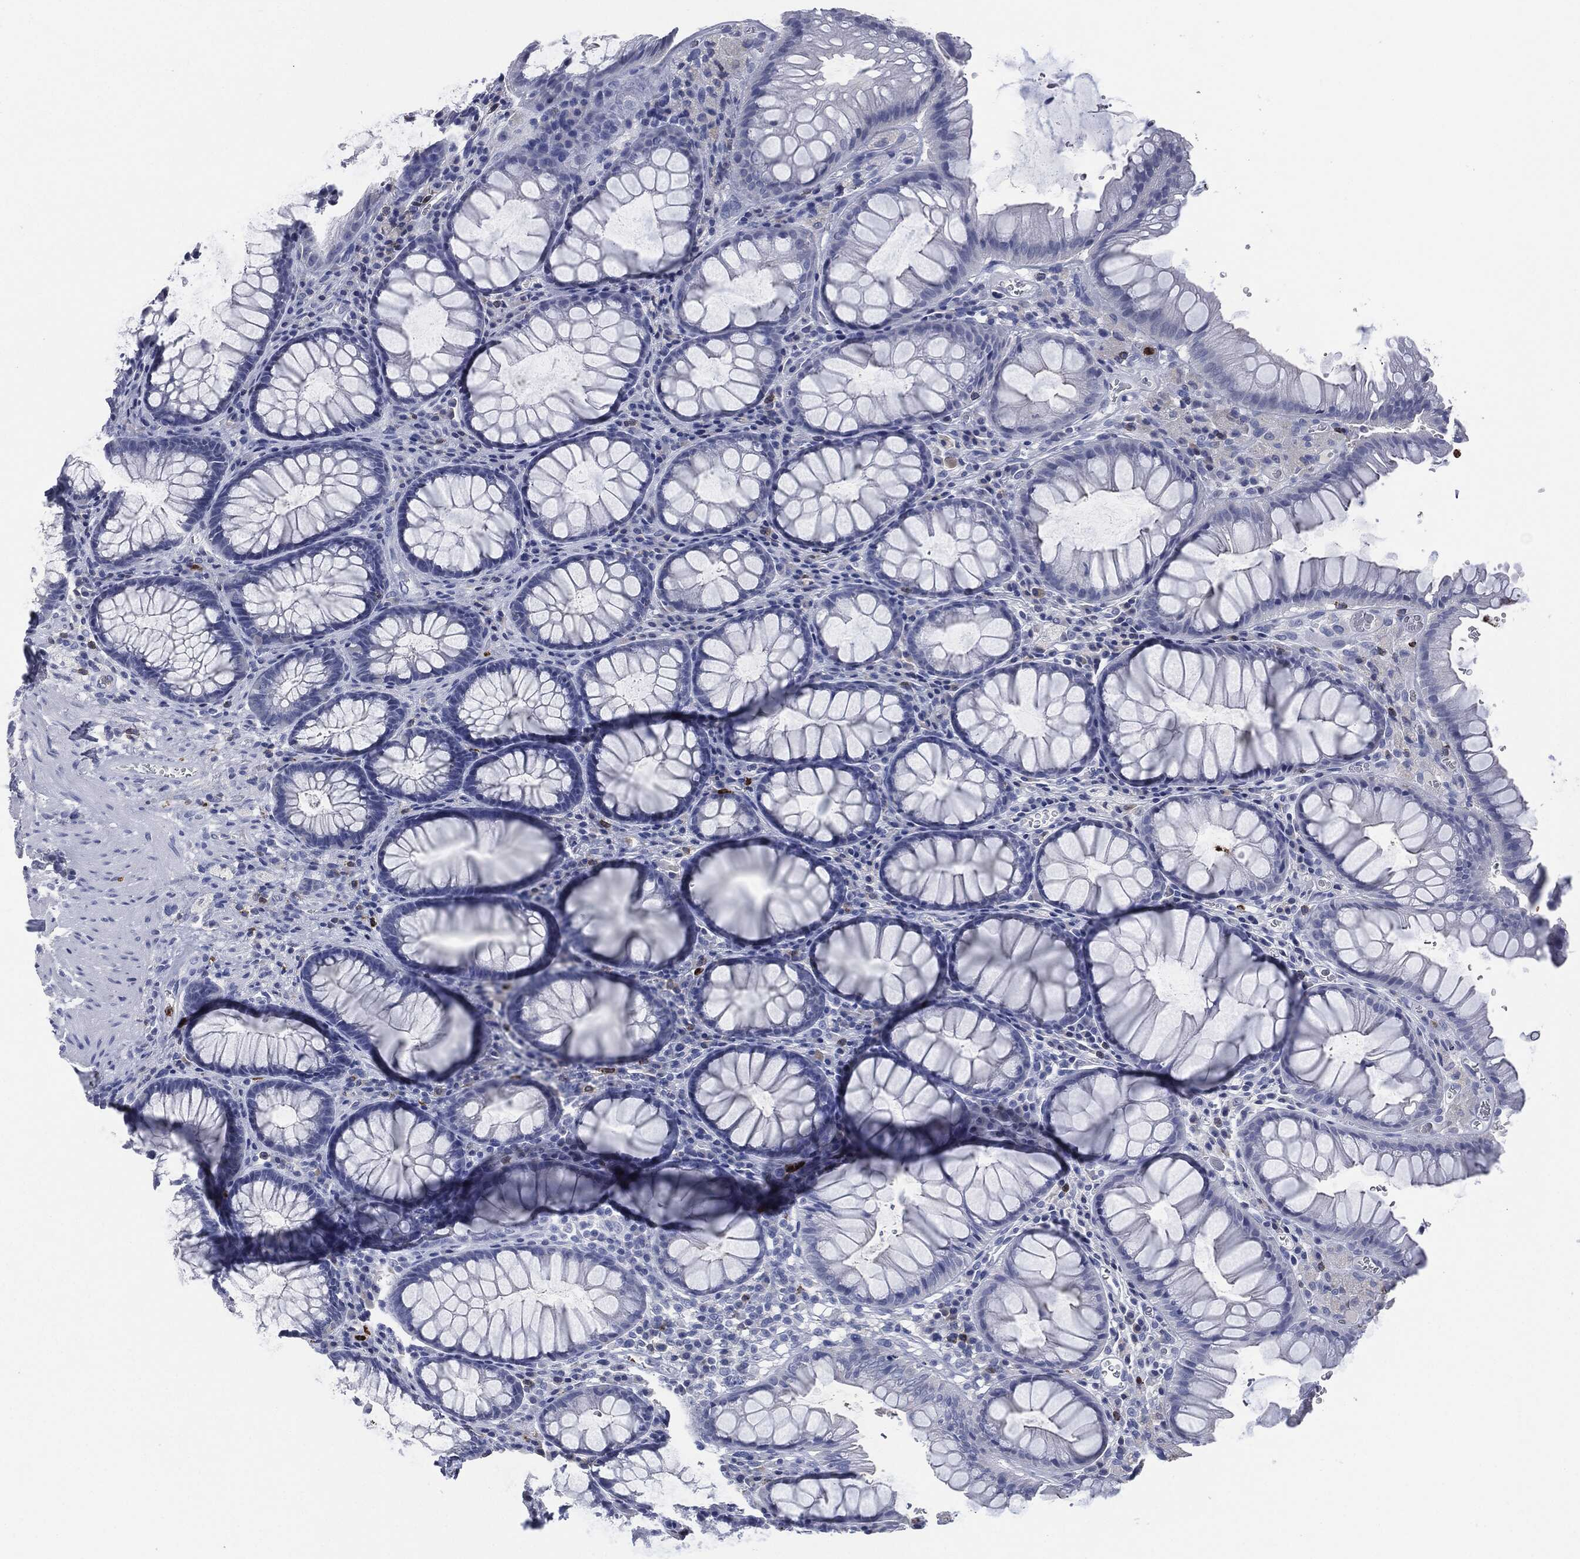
{"staining": {"intensity": "negative", "quantity": "none", "location": "none"}, "tissue": "rectum", "cell_type": "Glandular cells", "image_type": "normal", "snomed": [{"axis": "morphology", "description": "Normal tissue, NOS"}, {"axis": "topography", "description": "Rectum"}], "caption": "The immunohistochemistry photomicrograph has no significant staining in glandular cells of rectum.", "gene": "CEACAM8", "patient": {"sex": "female", "age": 68}}